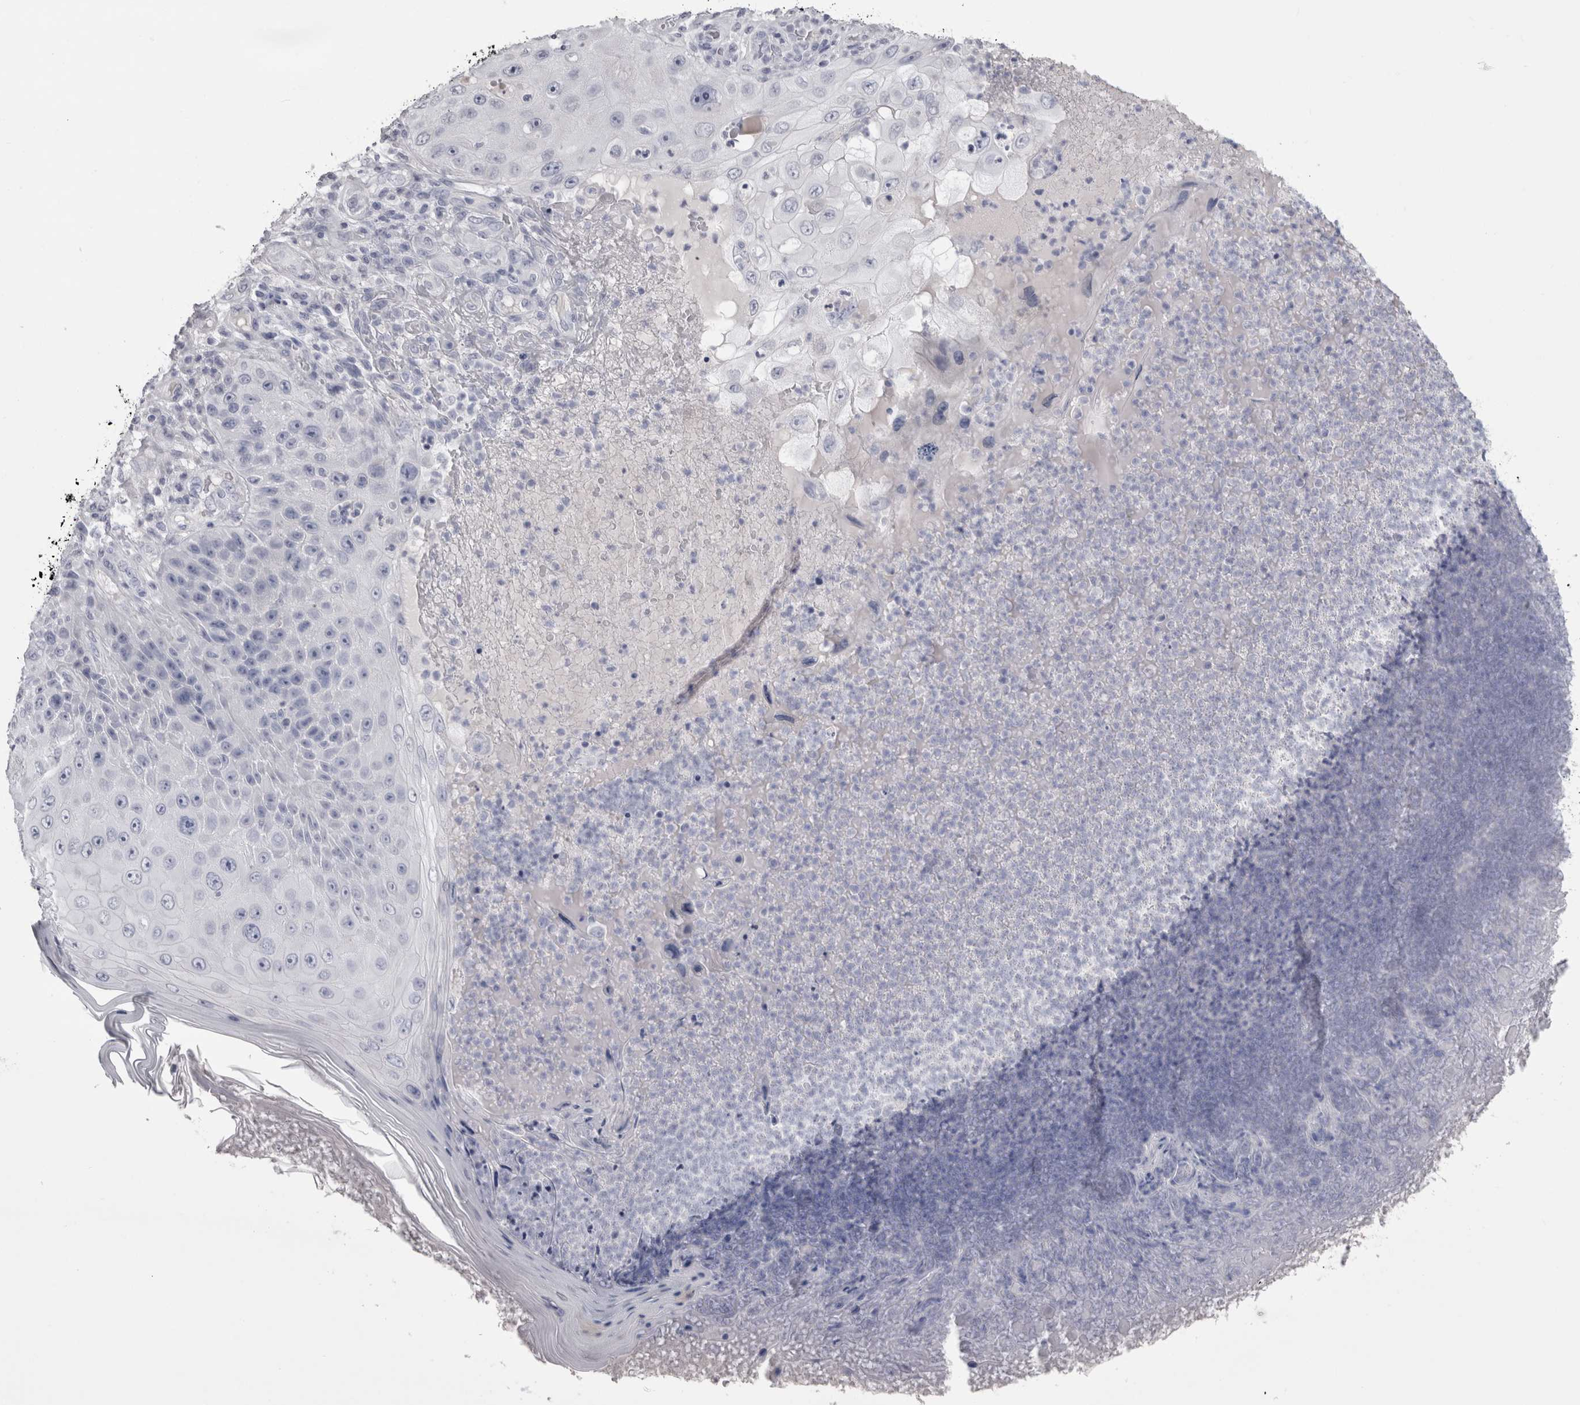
{"staining": {"intensity": "negative", "quantity": "none", "location": "none"}, "tissue": "skin cancer", "cell_type": "Tumor cells", "image_type": "cancer", "snomed": [{"axis": "morphology", "description": "Squamous cell carcinoma, NOS"}, {"axis": "topography", "description": "Skin"}], "caption": "Micrograph shows no protein positivity in tumor cells of squamous cell carcinoma (skin) tissue.", "gene": "PTH", "patient": {"sex": "female", "age": 88}}